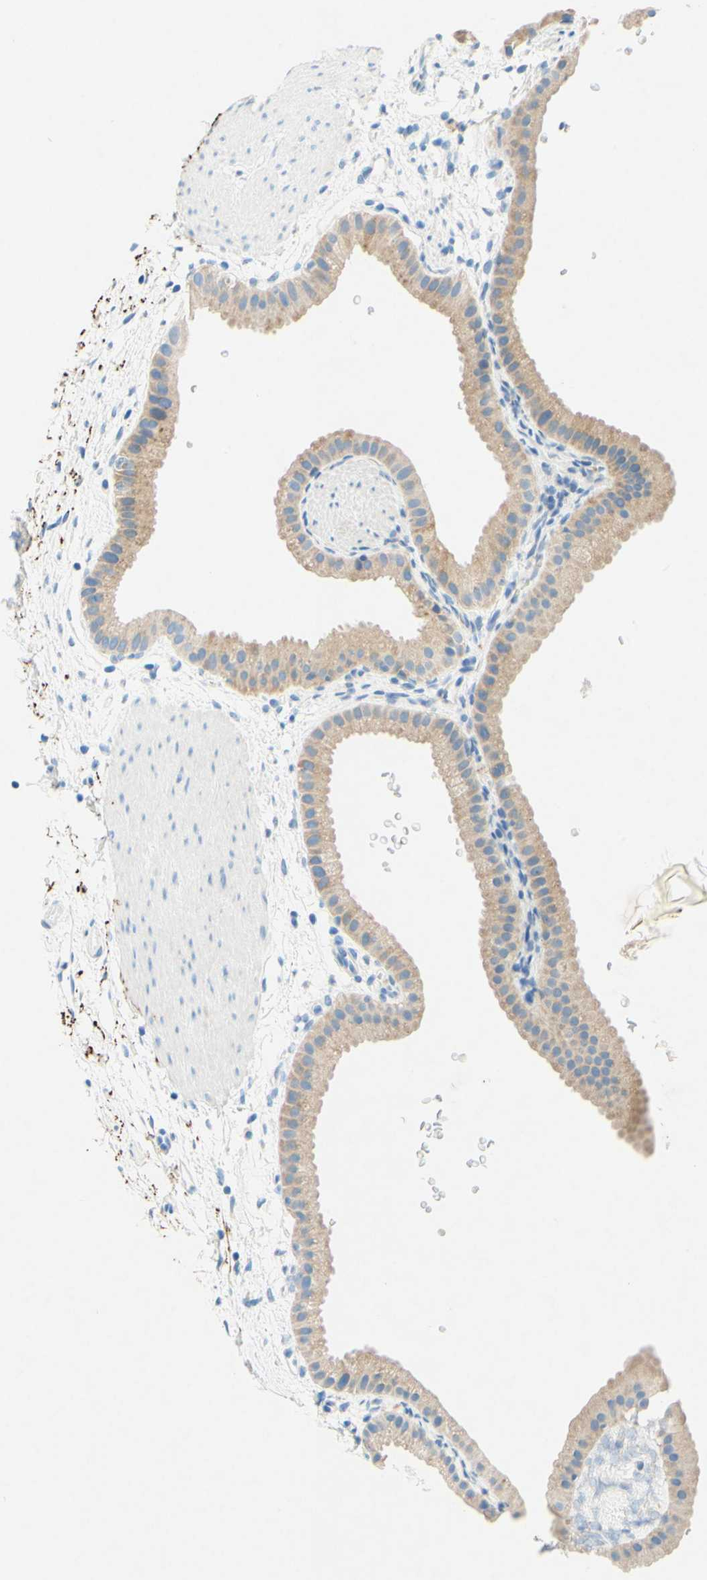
{"staining": {"intensity": "weak", "quantity": ">75%", "location": "cytoplasmic/membranous"}, "tissue": "gallbladder", "cell_type": "Glandular cells", "image_type": "normal", "snomed": [{"axis": "morphology", "description": "Normal tissue, NOS"}, {"axis": "topography", "description": "Gallbladder"}], "caption": "Gallbladder stained with immunohistochemistry demonstrates weak cytoplasmic/membranous staining in approximately >75% of glandular cells.", "gene": "SLC46A1", "patient": {"sex": "female", "age": 63}}